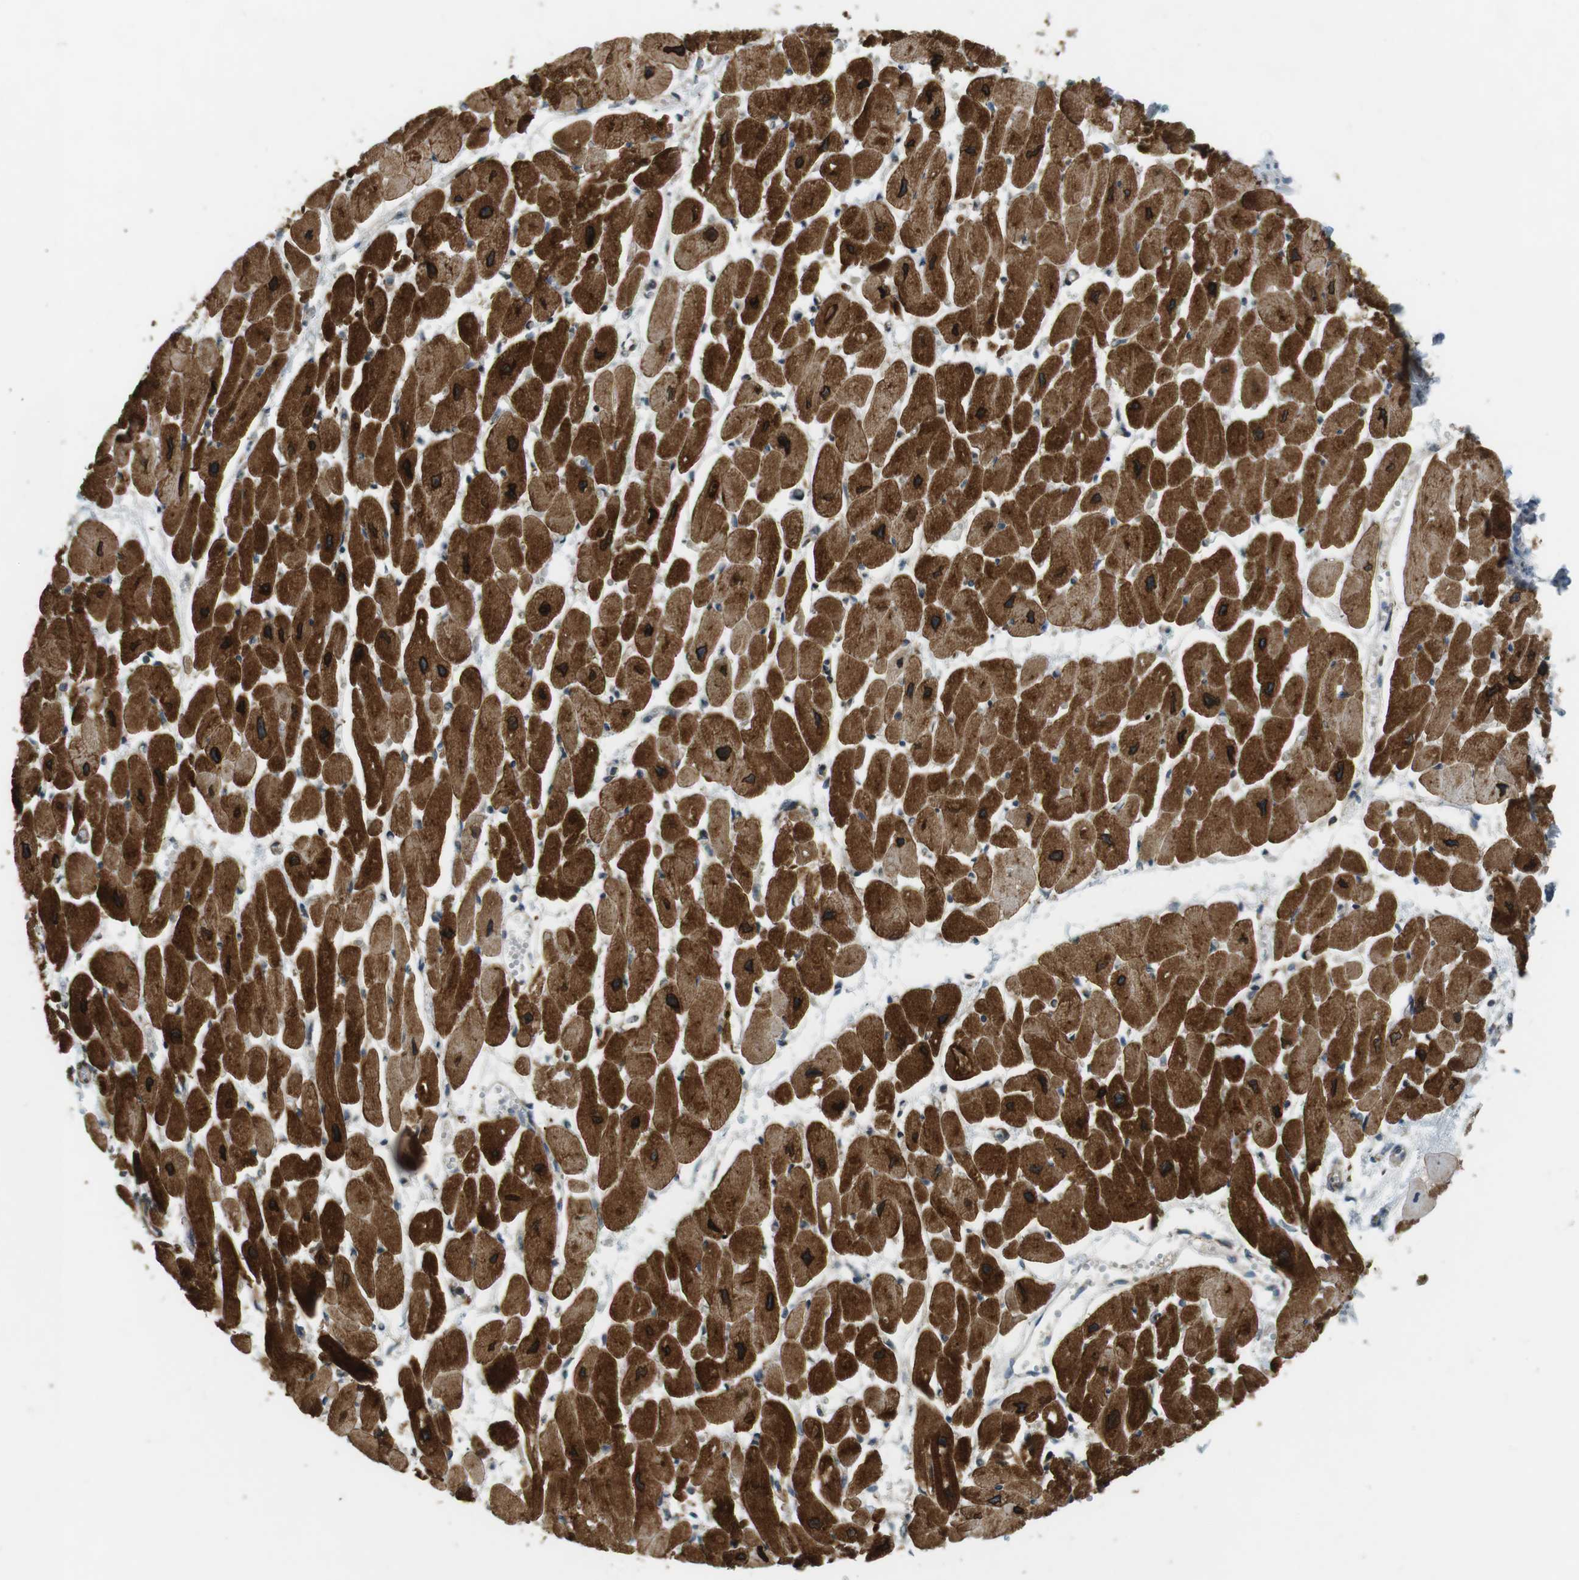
{"staining": {"intensity": "strong", "quantity": ">75%", "location": "cytoplasmic/membranous,nuclear"}, "tissue": "heart muscle", "cell_type": "Cardiomyocytes", "image_type": "normal", "snomed": [{"axis": "morphology", "description": "Normal tissue, NOS"}, {"axis": "topography", "description": "Heart"}], "caption": "Heart muscle stained for a protein (brown) shows strong cytoplasmic/membranous,nuclear positive positivity in approximately >75% of cardiomyocytes.", "gene": "SLC41A1", "patient": {"sex": "female", "age": 54}}